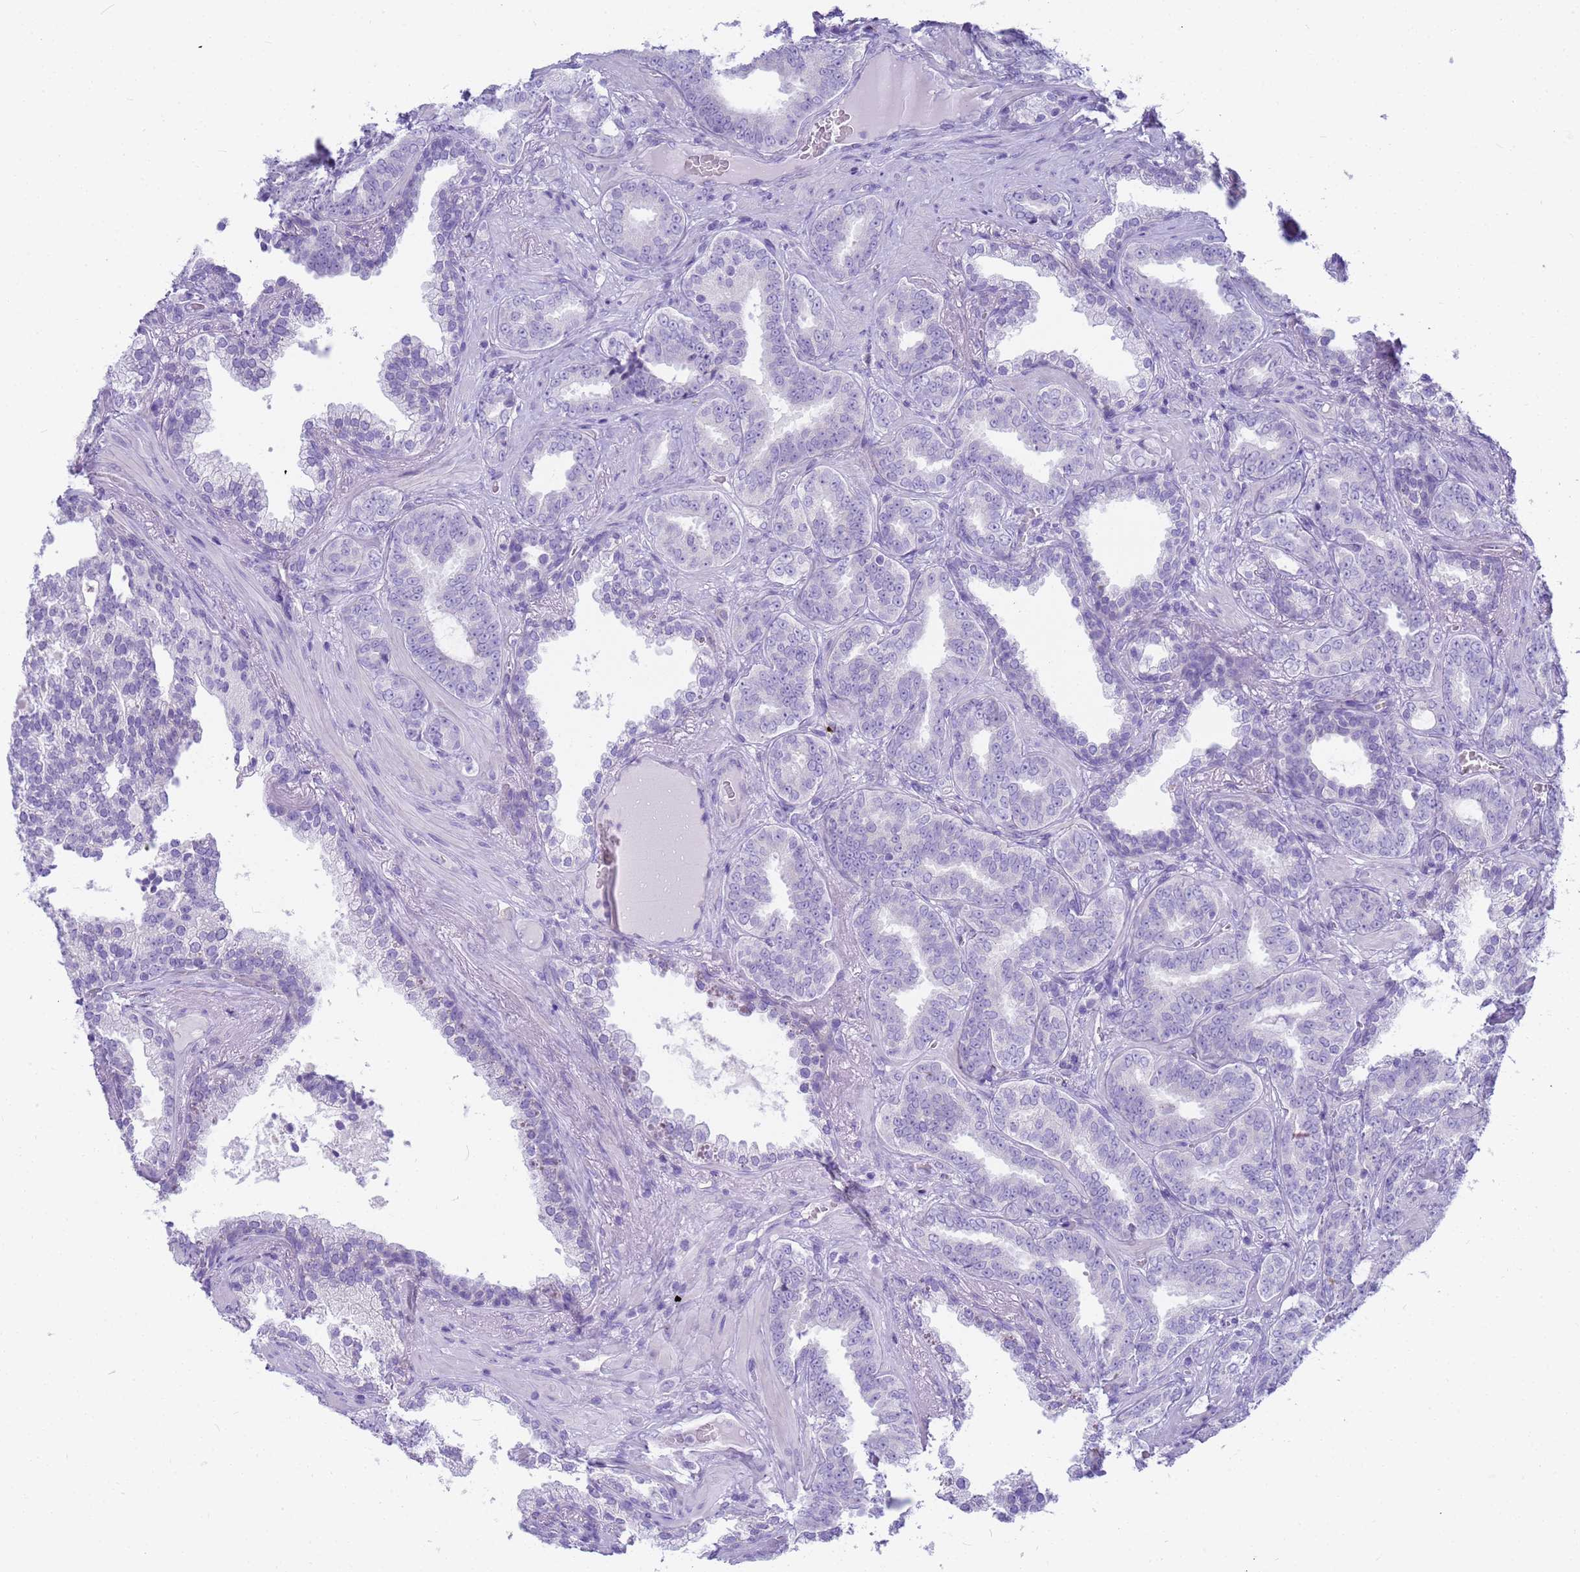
{"staining": {"intensity": "negative", "quantity": "none", "location": "none"}, "tissue": "prostate cancer", "cell_type": "Tumor cells", "image_type": "cancer", "snomed": [{"axis": "morphology", "description": "Adenocarcinoma, High grade"}, {"axis": "topography", "description": "Prostate and seminal vesicle, NOS"}], "caption": "A micrograph of prostate adenocarcinoma (high-grade) stained for a protein demonstrates no brown staining in tumor cells.", "gene": "RNASE2", "patient": {"sex": "male", "age": 67}}